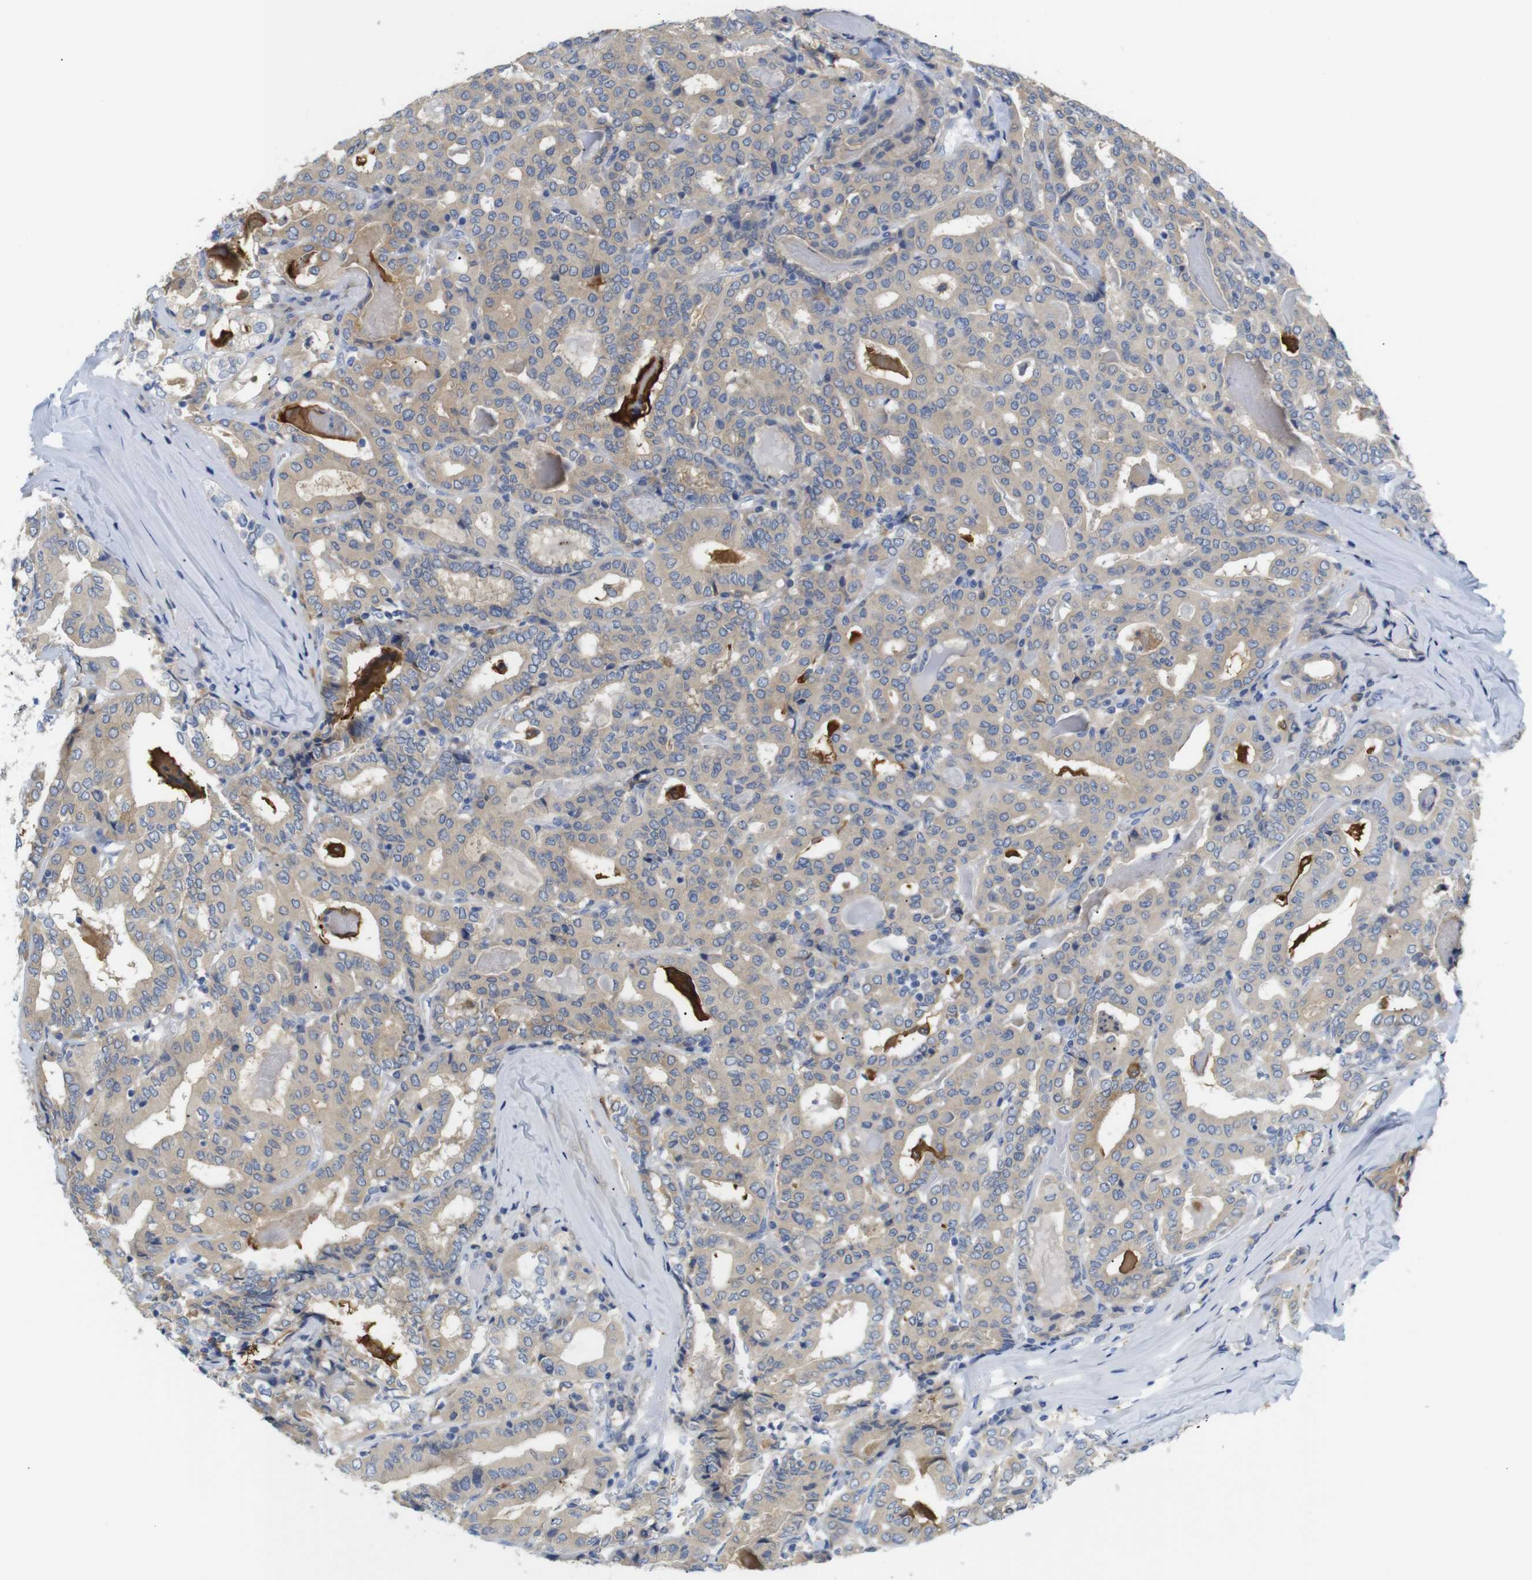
{"staining": {"intensity": "moderate", "quantity": "<25%", "location": "cytoplasmic/membranous"}, "tissue": "thyroid cancer", "cell_type": "Tumor cells", "image_type": "cancer", "snomed": [{"axis": "morphology", "description": "Papillary adenocarcinoma, NOS"}, {"axis": "topography", "description": "Thyroid gland"}], "caption": "Immunohistochemical staining of thyroid papillary adenocarcinoma reveals low levels of moderate cytoplasmic/membranous protein staining in about <25% of tumor cells.", "gene": "NEBL", "patient": {"sex": "female", "age": 42}}